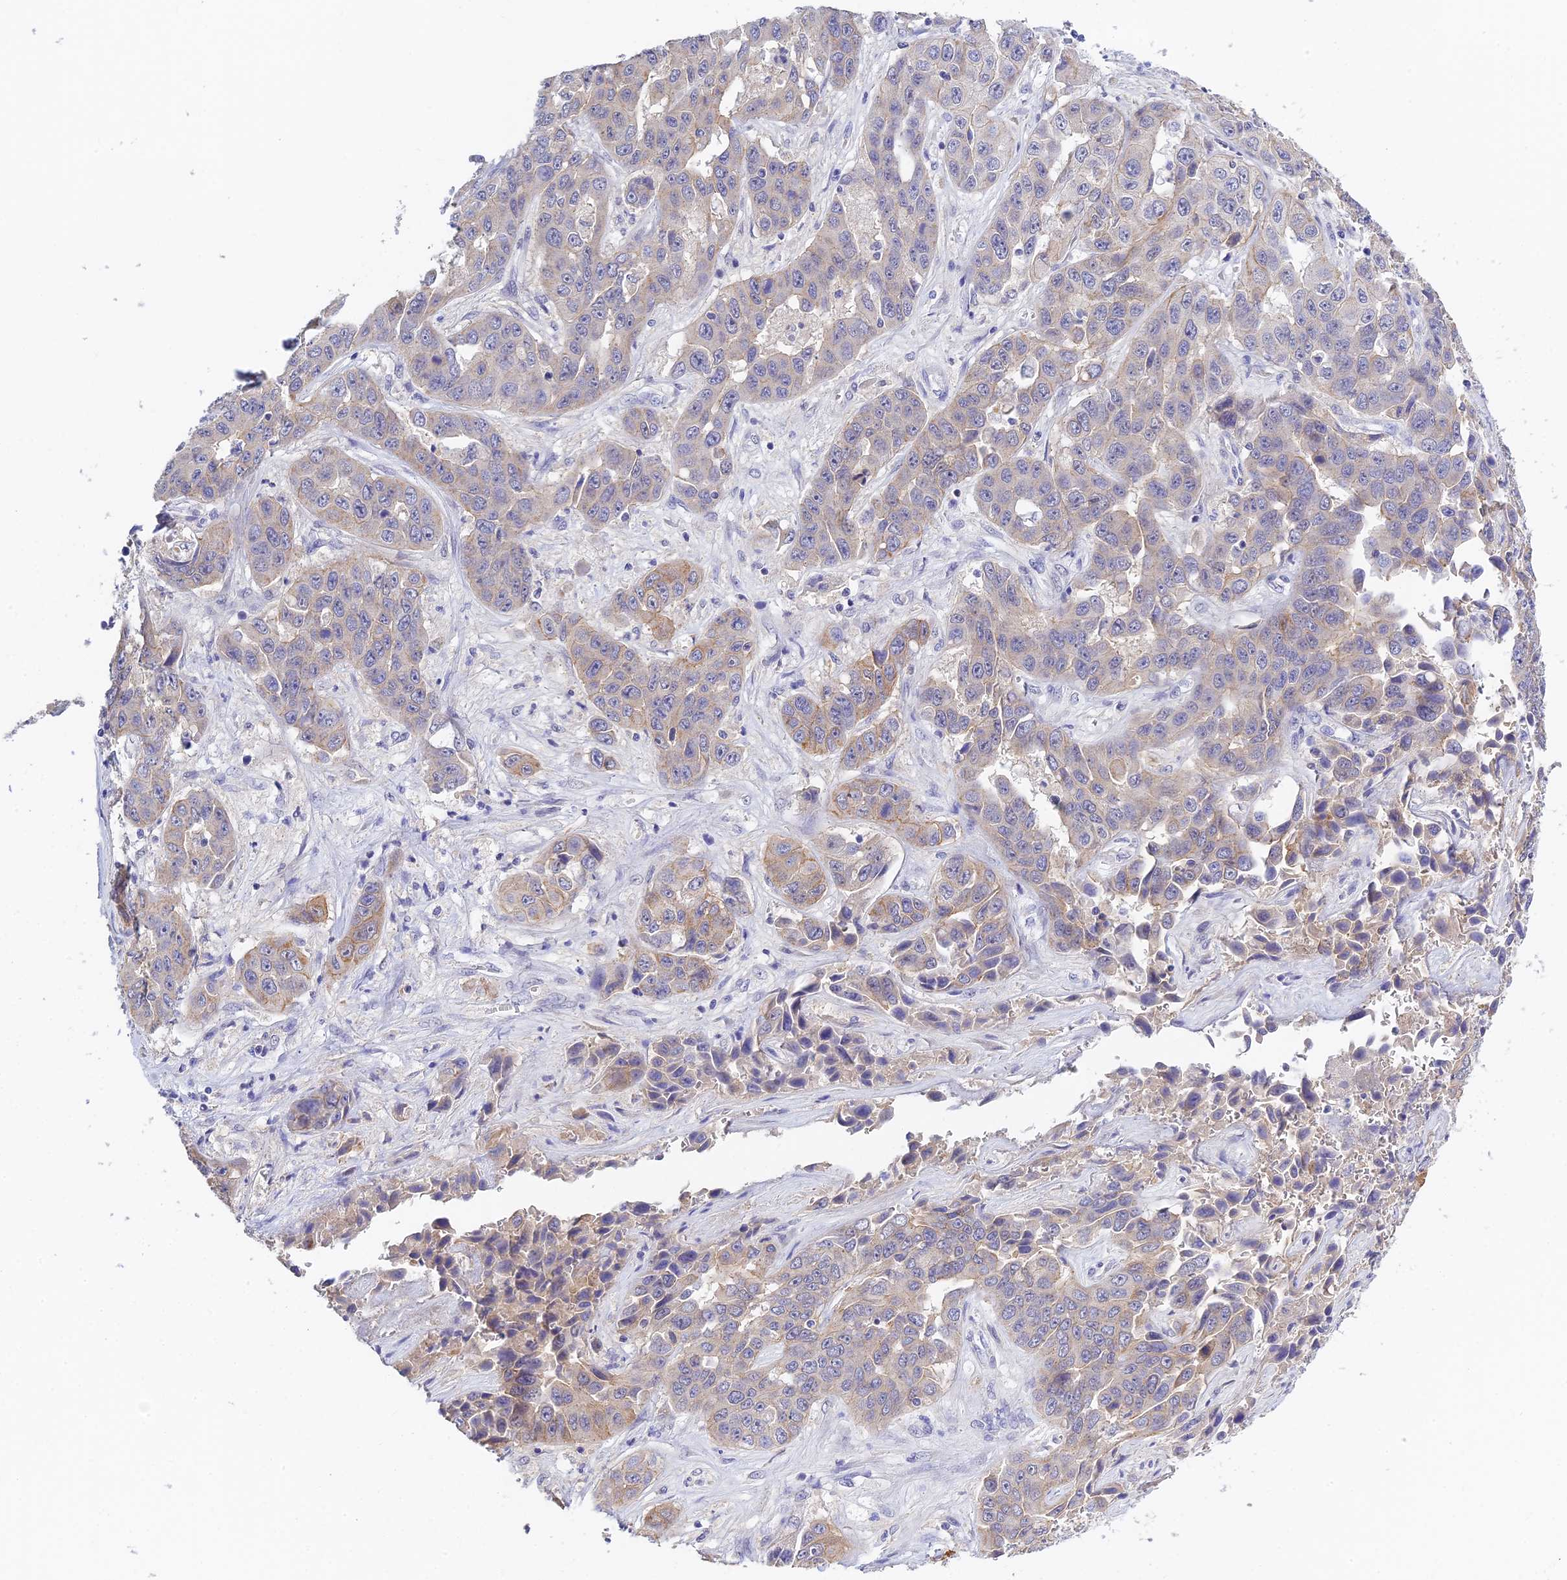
{"staining": {"intensity": "weak", "quantity": "<25%", "location": "cytoplasmic/membranous"}, "tissue": "liver cancer", "cell_type": "Tumor cells", "image_type": "cancer", "snomed": [{"axis": "morphology", "description": "Cholangiocarcinoma"}, {"axis": "topography", "description": "Liver"}], "caption": "The histopathology image displays no significant expression in tumor cells of liver cancer. (DAB (3,3'-diaminobenzidine) immunohistochemistry visualized using brightfield microscopy, high magnification).", "gene": "HOXB1", "patient": {"sex": "female", "age": 52}}